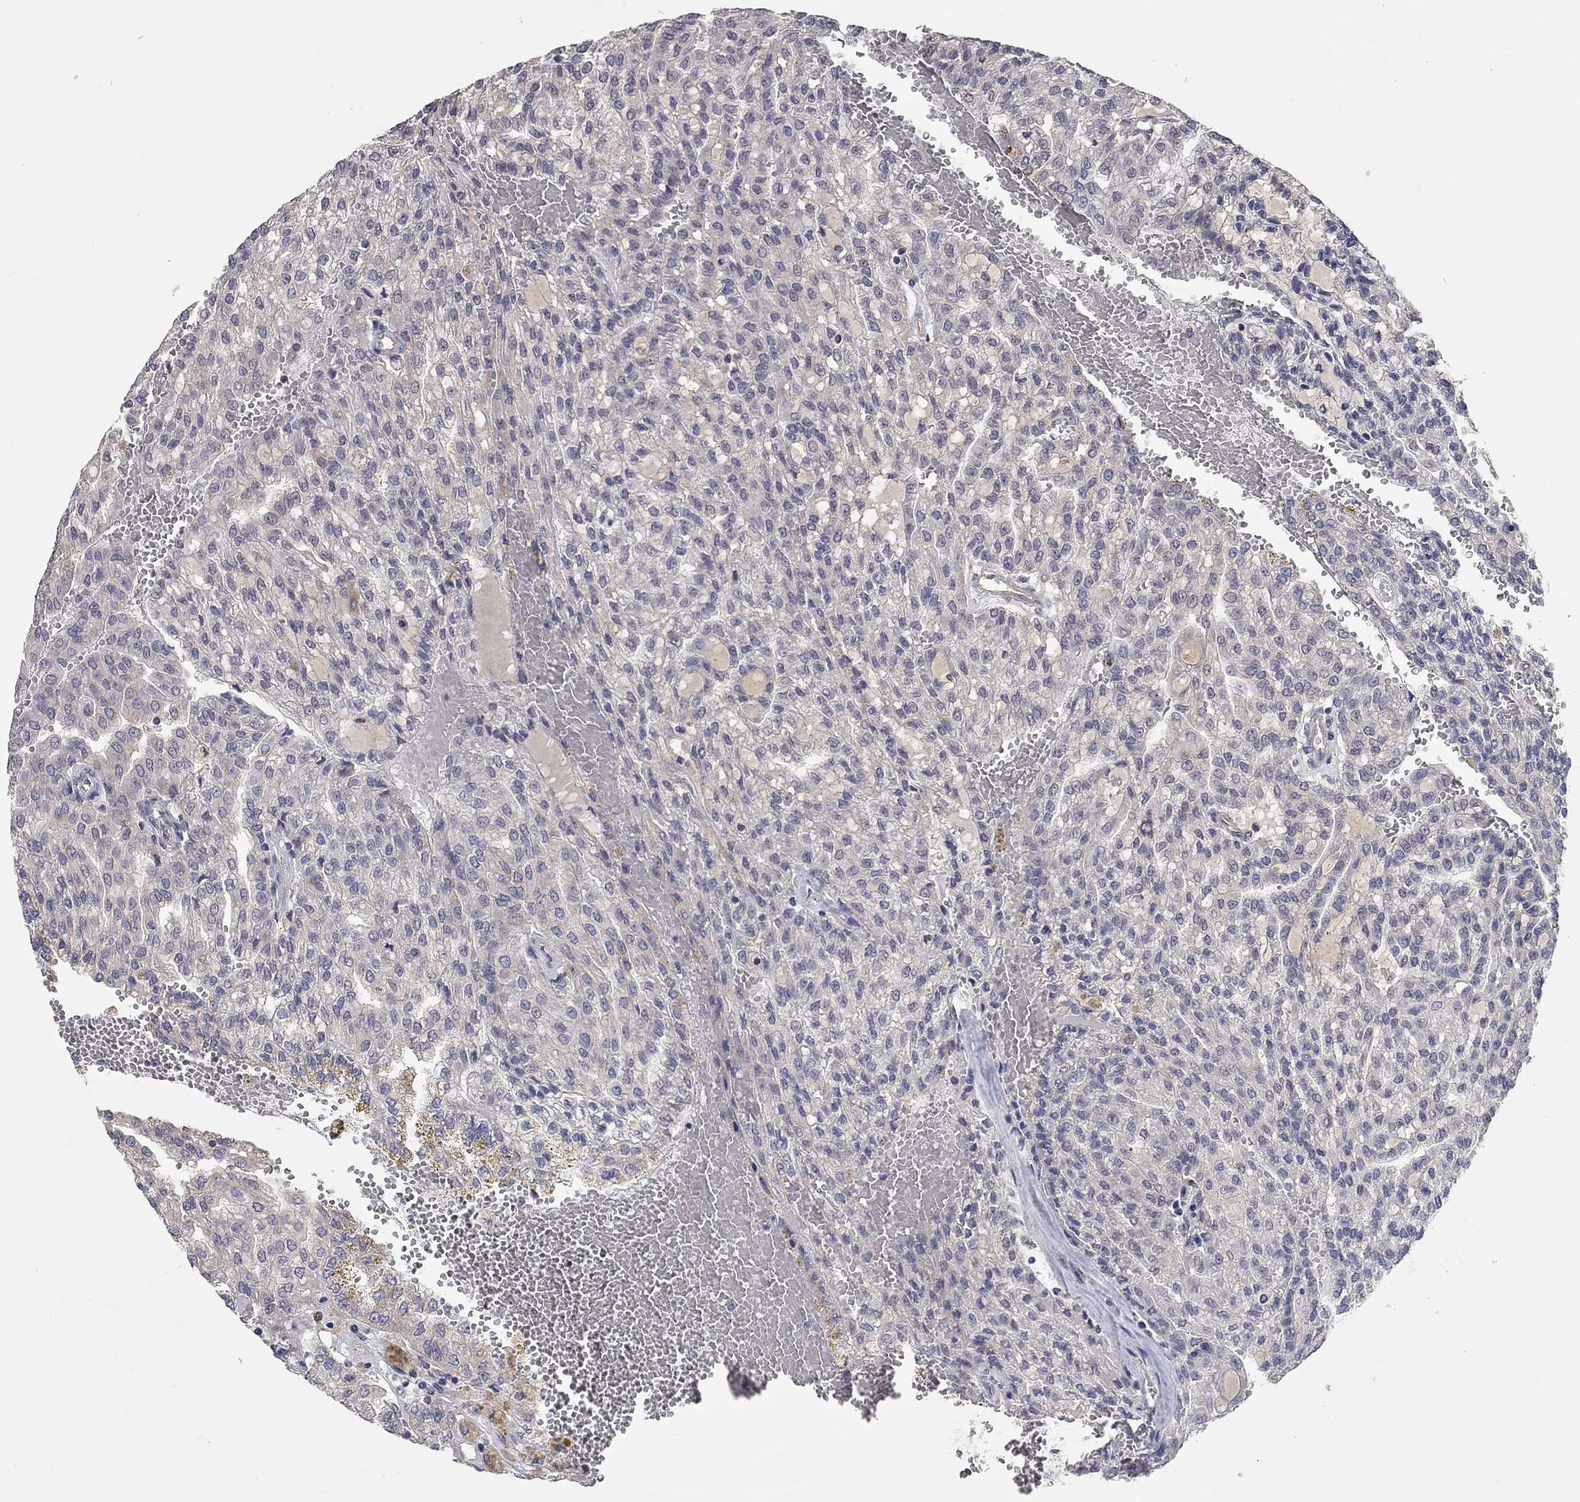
{"staining": {"intensity": "negative", "quantity": "none", "location": "none"}, "tissue": "renal cancer", "cell_type": "Tumor cells", "image_type": "cancer", "snomed": [{"axis": "morphology", "description": "Adenocarcinoma, NOS"}, {"axis": "topography", "description": "Kidney"}], "caption": "Tumor cells are negative for protein expression in human renal cancer. (Stains: DAB (3,3'-diaminobenzidine) immunohistochemistry with hematoxylin counter stain, Microscopy: brightfield microscopy at high magnification).", "gene": "WASF3", "patient": {"sex": "male", "age": 63}}